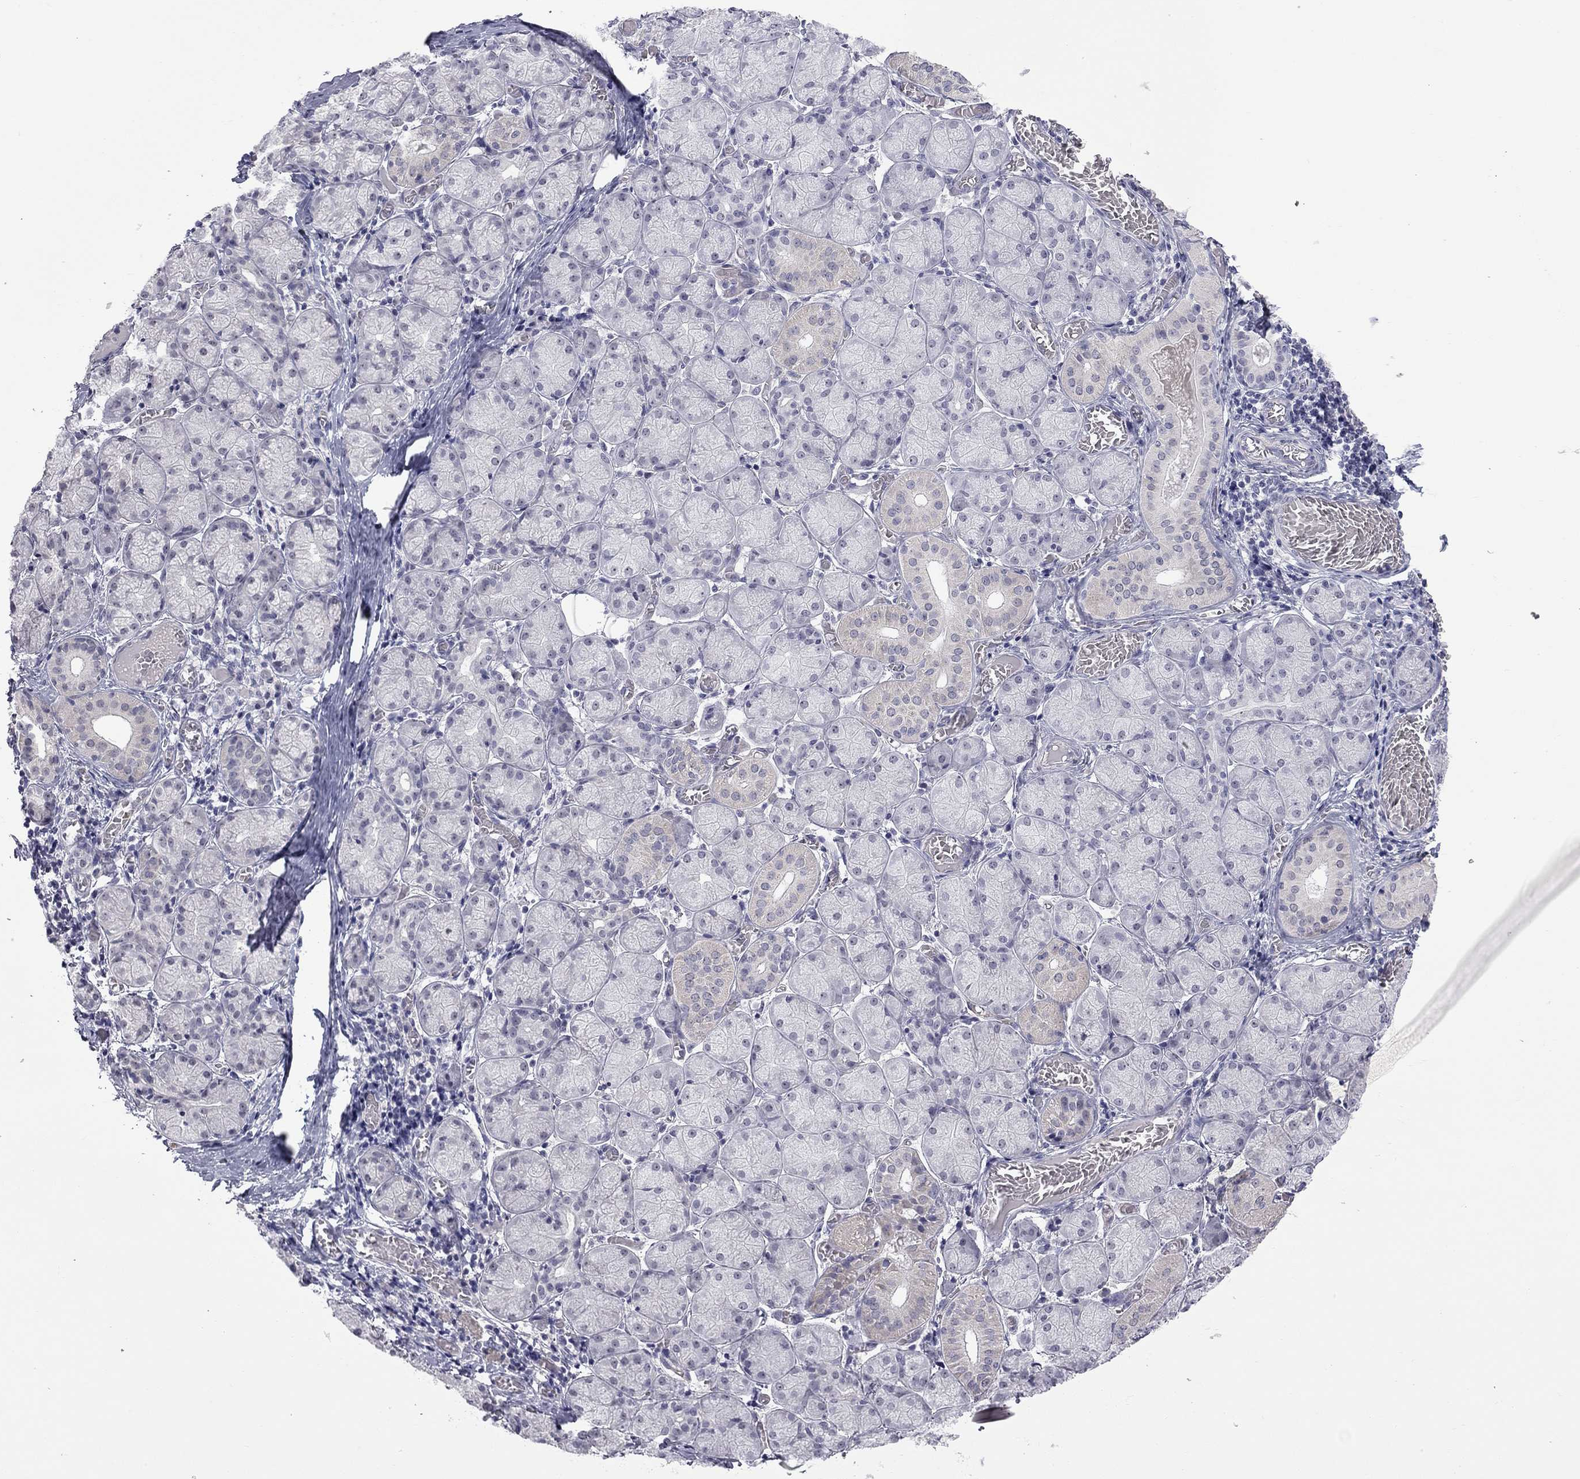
{"staining": {"intensity": "negative", "quantity": "none", "location": "none"}, "tissue": "salivary gland", "cell_type": "Glandular cells", "image_type": "normal", "snomed": [{"axis": "morphology", "description": "Normal tissue, NOS"}, {"axis": "topography", "description": "Salivary gland"}, {"axis": "topography", "description": "Peripheral nerve tissue"}], "caption": "Immunohistochemistry micrograph of normal salivary gland: human salivary gland stained with DAB (3,3'-diaminobenzidine) displays no significant protein positivity in glandular cells.", "gene": "GSG1L", "patient": {"sex": "female", "age": 24}}